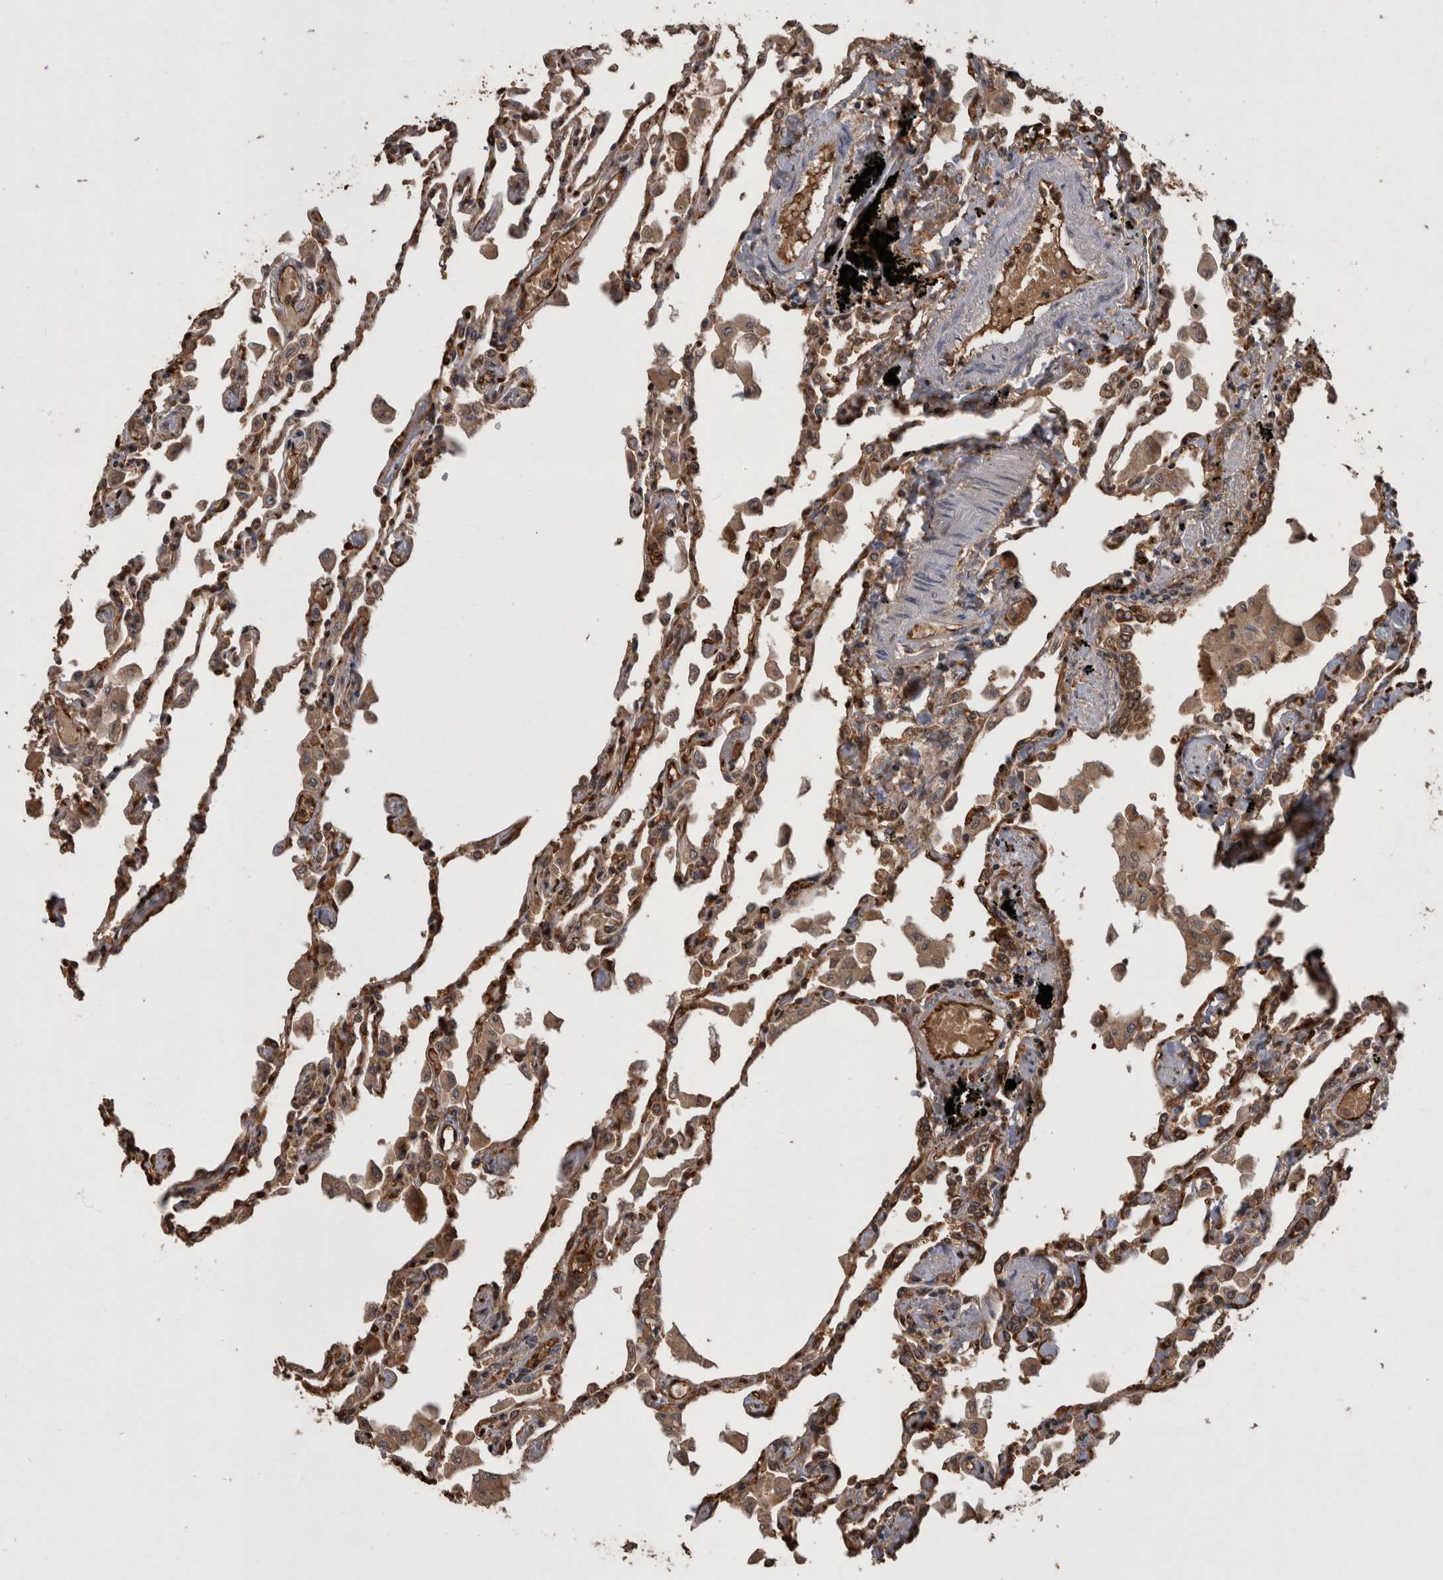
{"staining": {"intensity": "moderate", "quantity": ">75%", "location": "nuclear"}, "tissue": "lung", "cell_type": "Alveolar cells", "image_type": "normal", "snomed": [{"axis": "morphology", "description": "Normal tissue, NOS"}, {"axis": "topography", "description": "Bronchus"}, {"axis": "topography", "description": "Lung"}], "caption": "Brown immunohistochemical staining in benign human lung shows moderate nuclear staining in about >75% of alveolar cells. The staining was performed using DAB (3,3'-diaminobenzidine) to visualize the protein expression in brown, while the nuclei were stained in blue with hematoxylin (Magnification: 20x).", "gene": "LXN", "patient": {"sex": "female", "age": 49}}